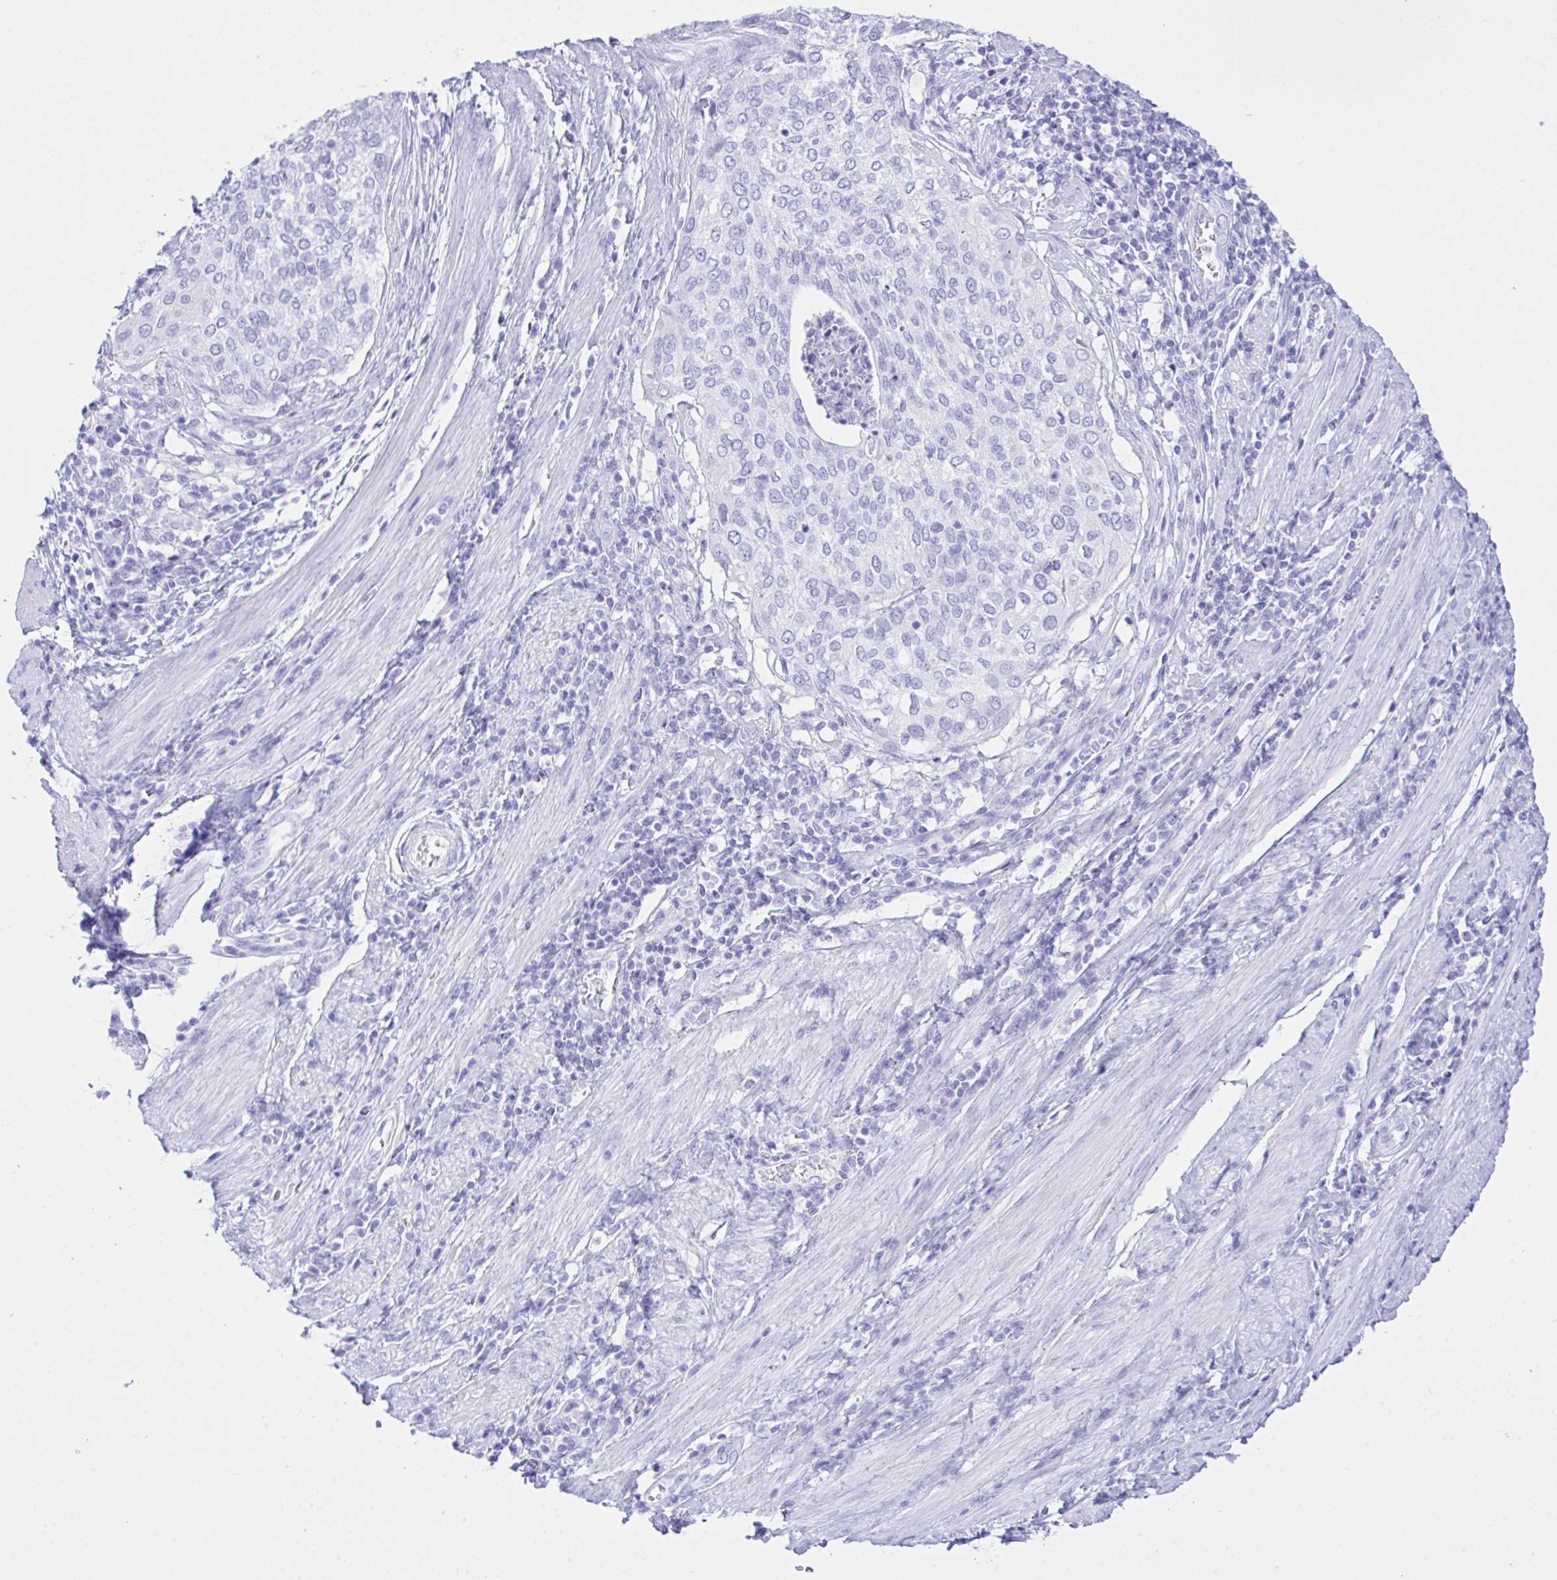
{"staining": {"intensity": "negative", "quantity": "none", "location": "none"}, "tissue": "cervical cancer", "cell_type": "Tumor cells", "image_type": "cancer", "snomed": [{"axis": "morphology", "description": "Squamous cell carcinoma, NOS"}, {"axis": "topography", "description": "Cervix"}], "caption": "Cervical cancer was stained to show a protein in brown. There is no significant staining in tumor cells.", "gene": "SELENOV", "patient": {"sex": "female", "age": 38}}